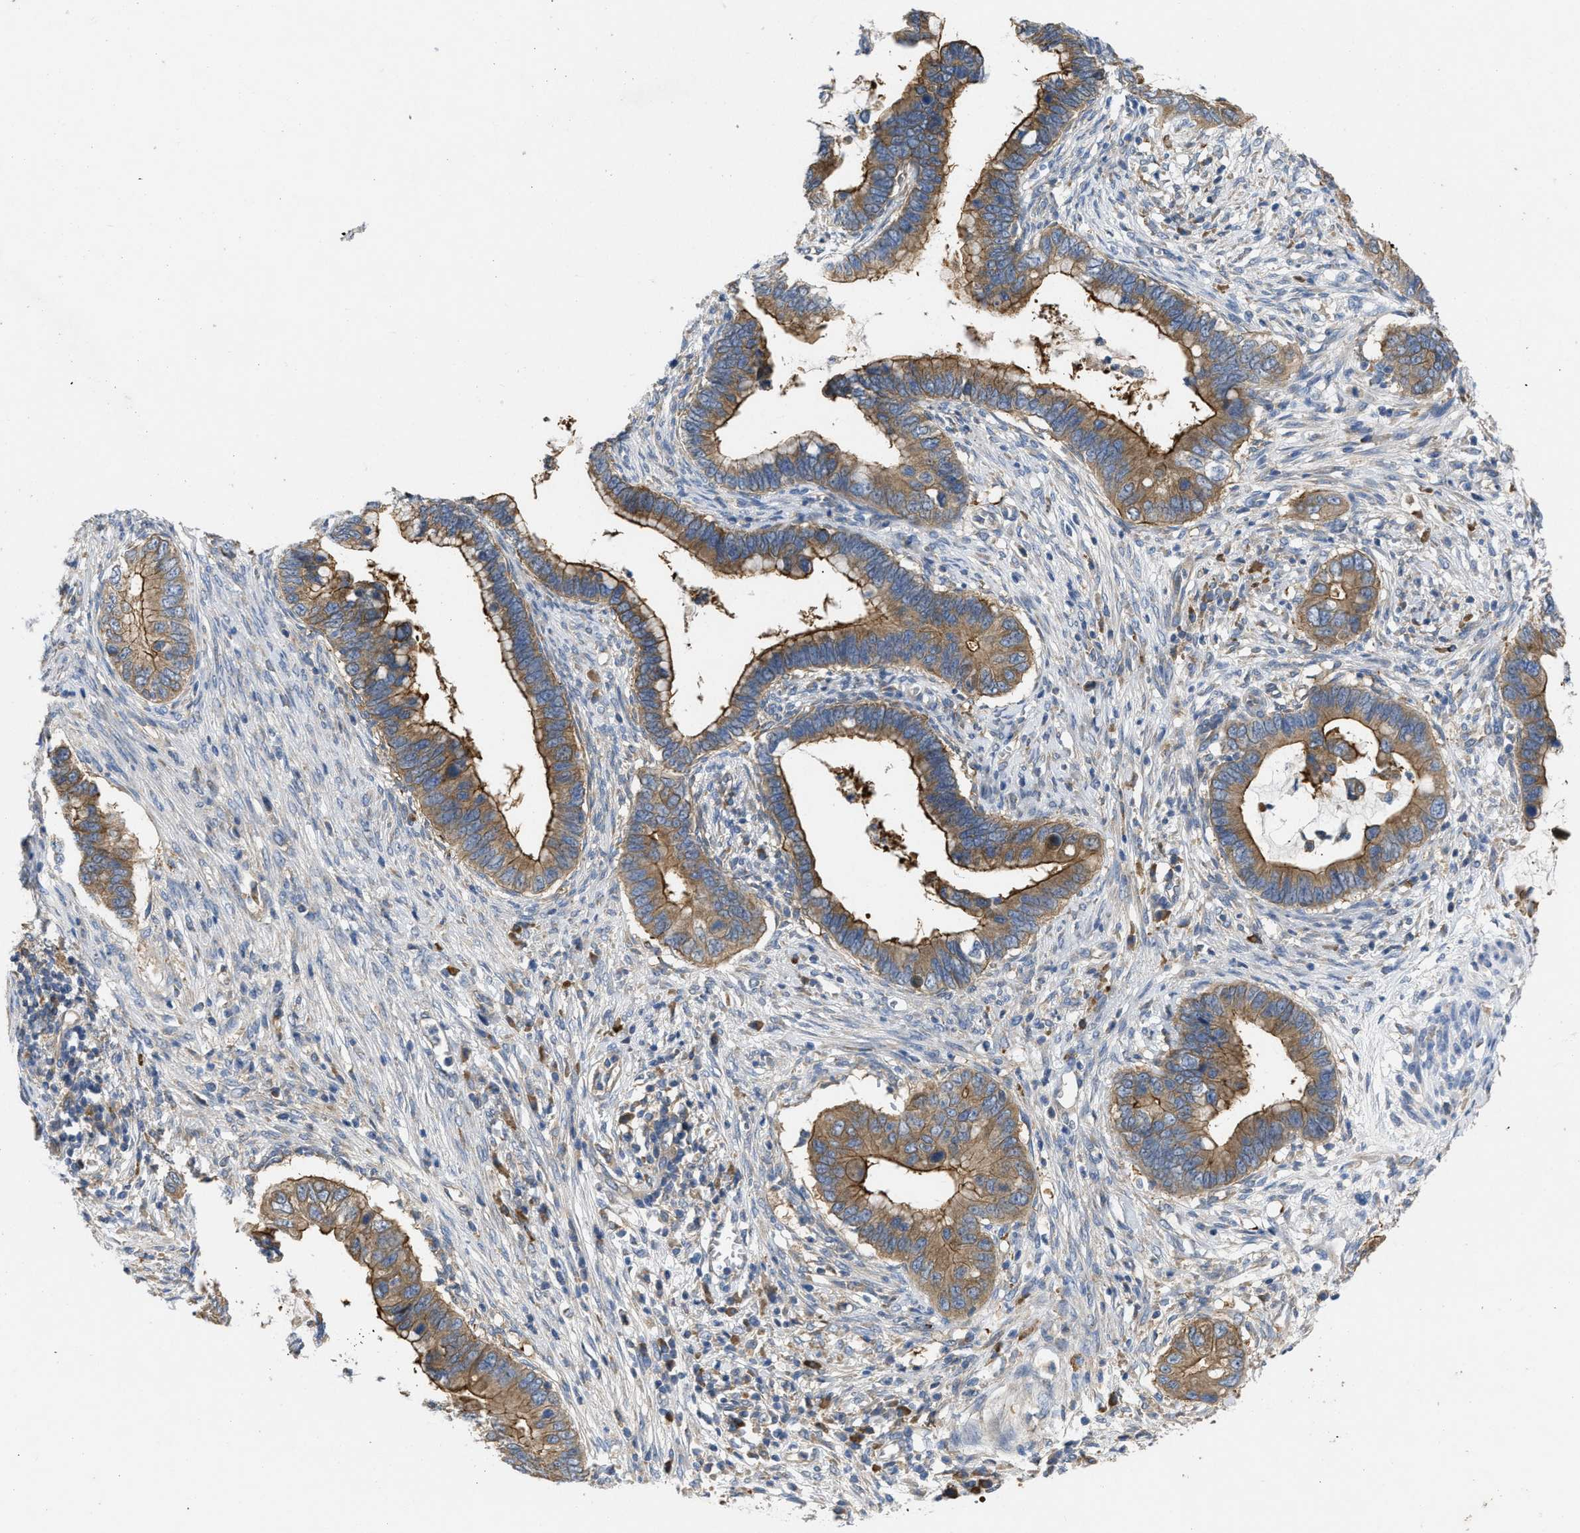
{"staining": {"intensity": "strong", "quantity": ">75%", "location": "cytoplasmic/membranous"}, "tissue": "cervical cancer", "cell_type": "Tumor cells", "image_type": "cancer", "snomed": [{"axis": "morphology", "description": "Adenocarcinoma, NOS"}, {"axis": "topography", "description": "Cervix"}], "caption": "Adenocarcinoma (cervical) tissue exhibits strong cytoplasmic/membranous expression in about >75% of tumor cells, visualized by immunohistochemistry. (DAB (3,3'-diaminobenzidine) IHC with brightfield microscopy, high magnification).", "gene": "TMEM131", "patient": {"sex": "female", "age": 44}}